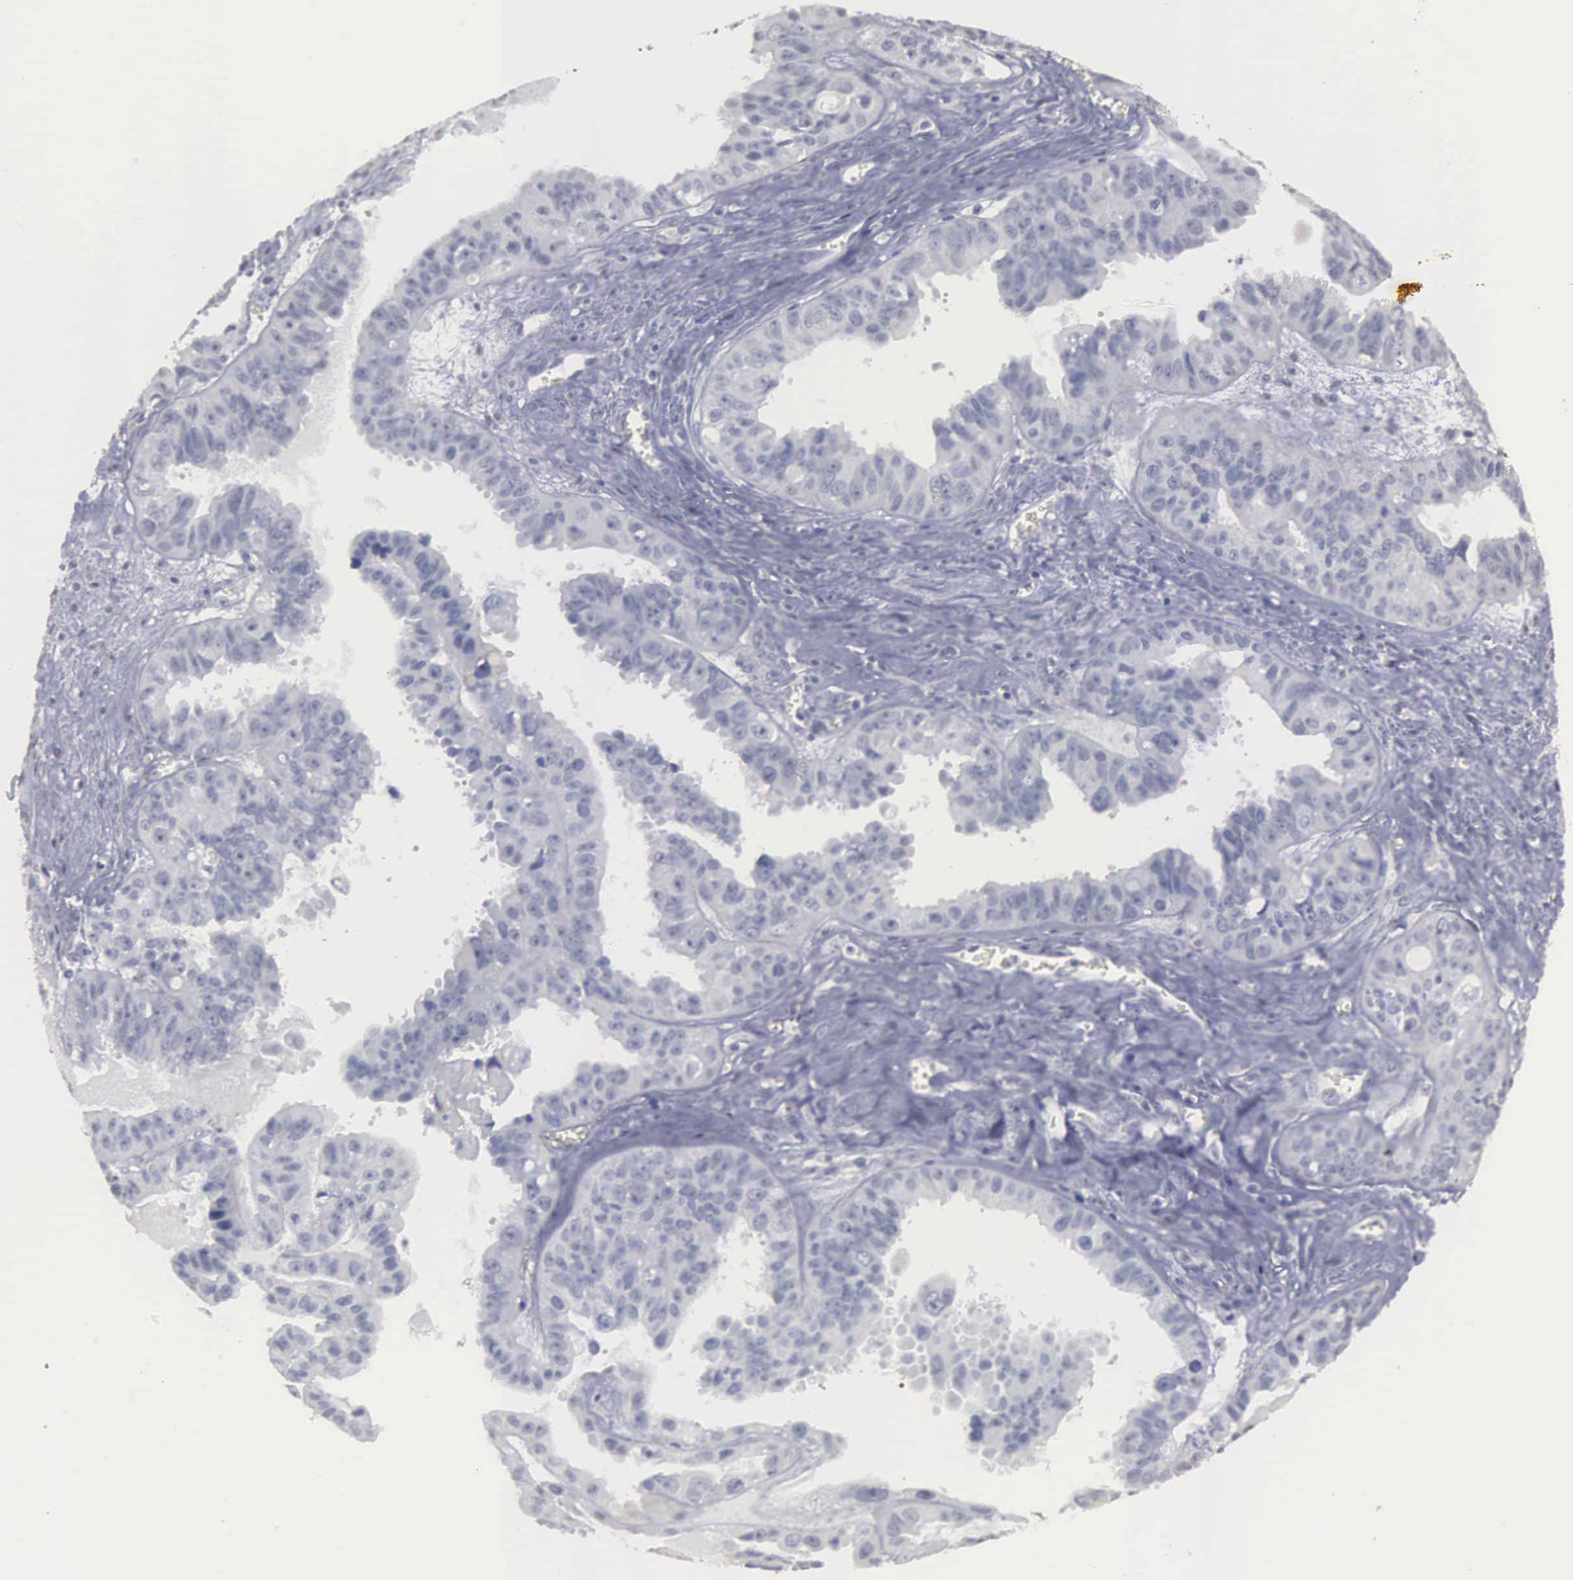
{"staining": {"intensity": "negative", "quantity": "none", "location": "none"}, "tissue": "ovarian cancer", "cell_type": "Tumor cells", "image_type": "cancer", "snomed": [{"axis": "morphology", "description": "Carcinoma, endometroid"}, {"axis": "topography", "description": "Ovary"}], "caption": "Immunohistochemistry (IHC) of human ovarian endometroid carcinoma demonstrates no staining in tumor cells.", "gene": "UPB1", "patient": {"sex": "female", "age": 85}}